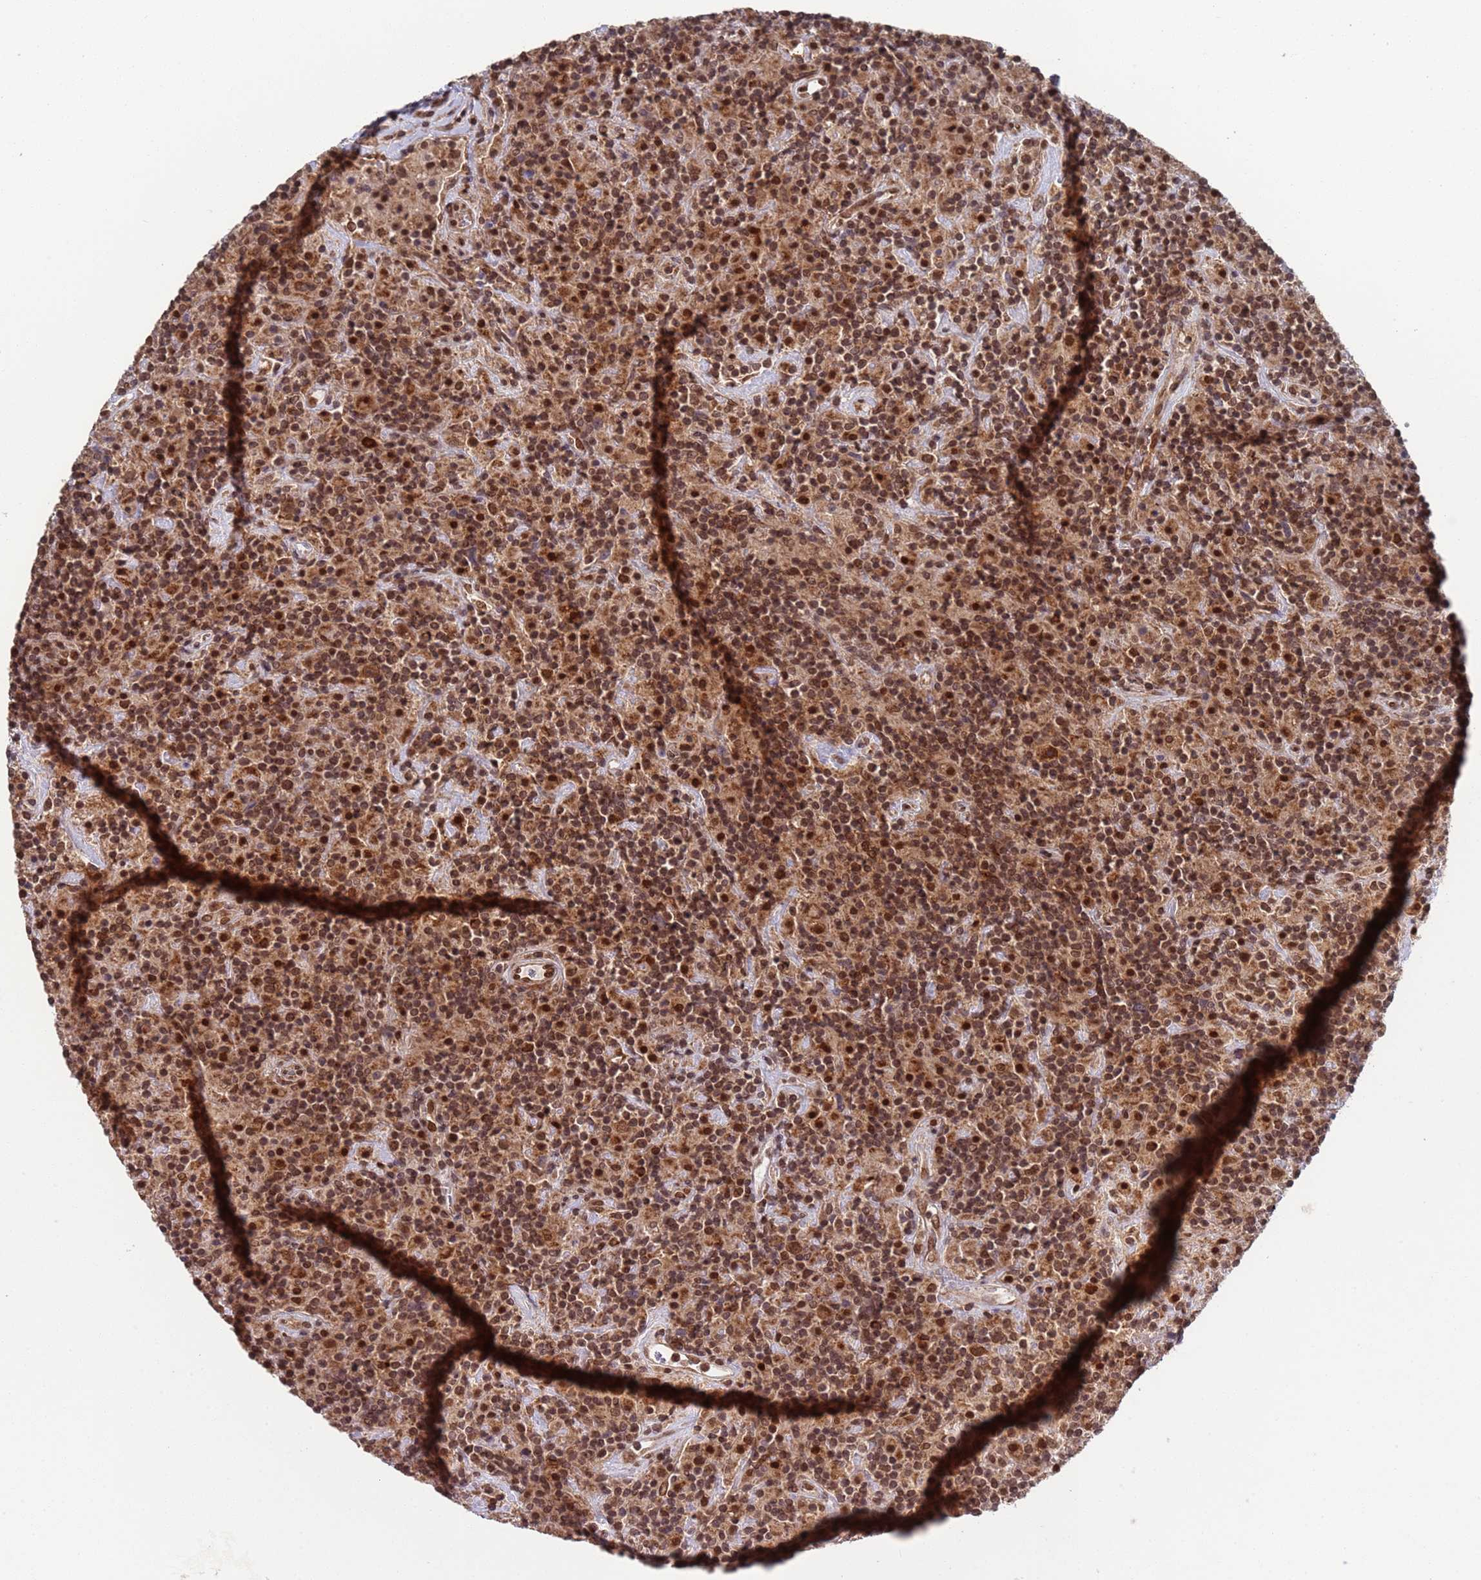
{"staining": {"intensity": "moderate", "quantity": ">75%", "location": "cytoplasmic/membranous,nuclear"}, "tissue": "lymphoma", "cell_type": "Tumor cells", "image_type": "cancer", "snomed": [{"axis": "morphology", "description": "Hodgkin's disease, NOS"}, {"axis": "topography", "description": "Lymph node"}], "caption": "High-magnification brightfield microscopy of lymphoma stained with DAB (brown) and counterstained with hematoxylin (blue). tumor cells exhibit moderate cytoplasmic/membranous and nuclear staining is seen in about>75% of cells. Using DAB (3,3'-diaminobenzidine) (brown) and hematoxylin (blue) stains, captured at high magnification using brightfield microscopy.", "gene": "FUBP3", "patient": {"sex": "male", "age": 70}}